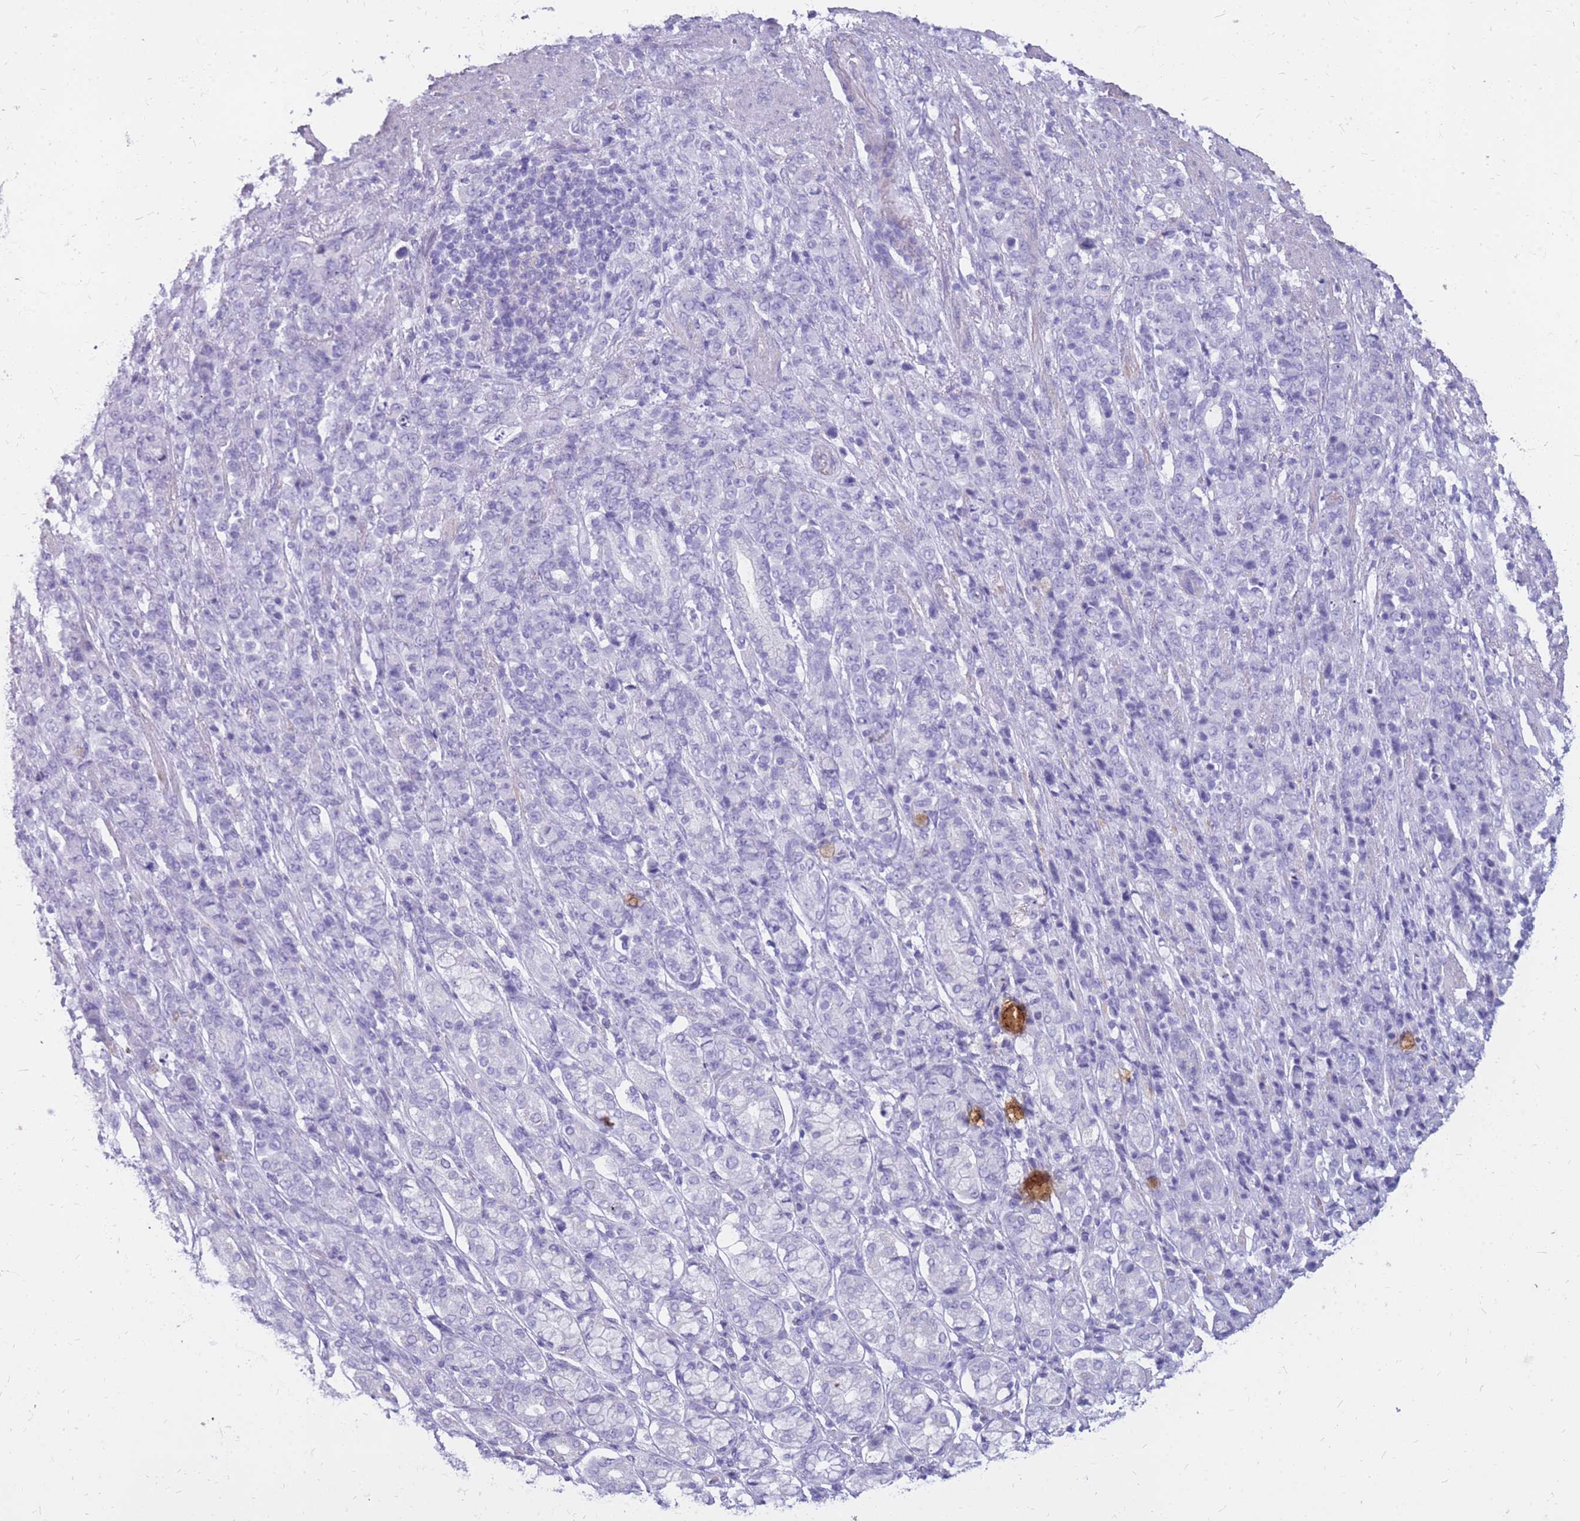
{"staining": {"intensity": "negative", "quantity": "none", "location": "none"}, "tissue": "stomach cancer", "cell_type": "Tumor cells", "image_type": "cancer", "snomed": [{"axis": "morphology", "description": "Adenocarcinoma, NOS"}, {"axis": "topography", "description": "Stomach"}], "caption": "This histopathology image is of stomach cancer (adenocarcinoma) stained with immunohistochemistry (IHC) to label a protein in brown with the nuclei are counter-stained blue. There is no positivity in tumor cells.", "gene": "CYP21A2", "patient": {"sex": "female", "age": 79}}